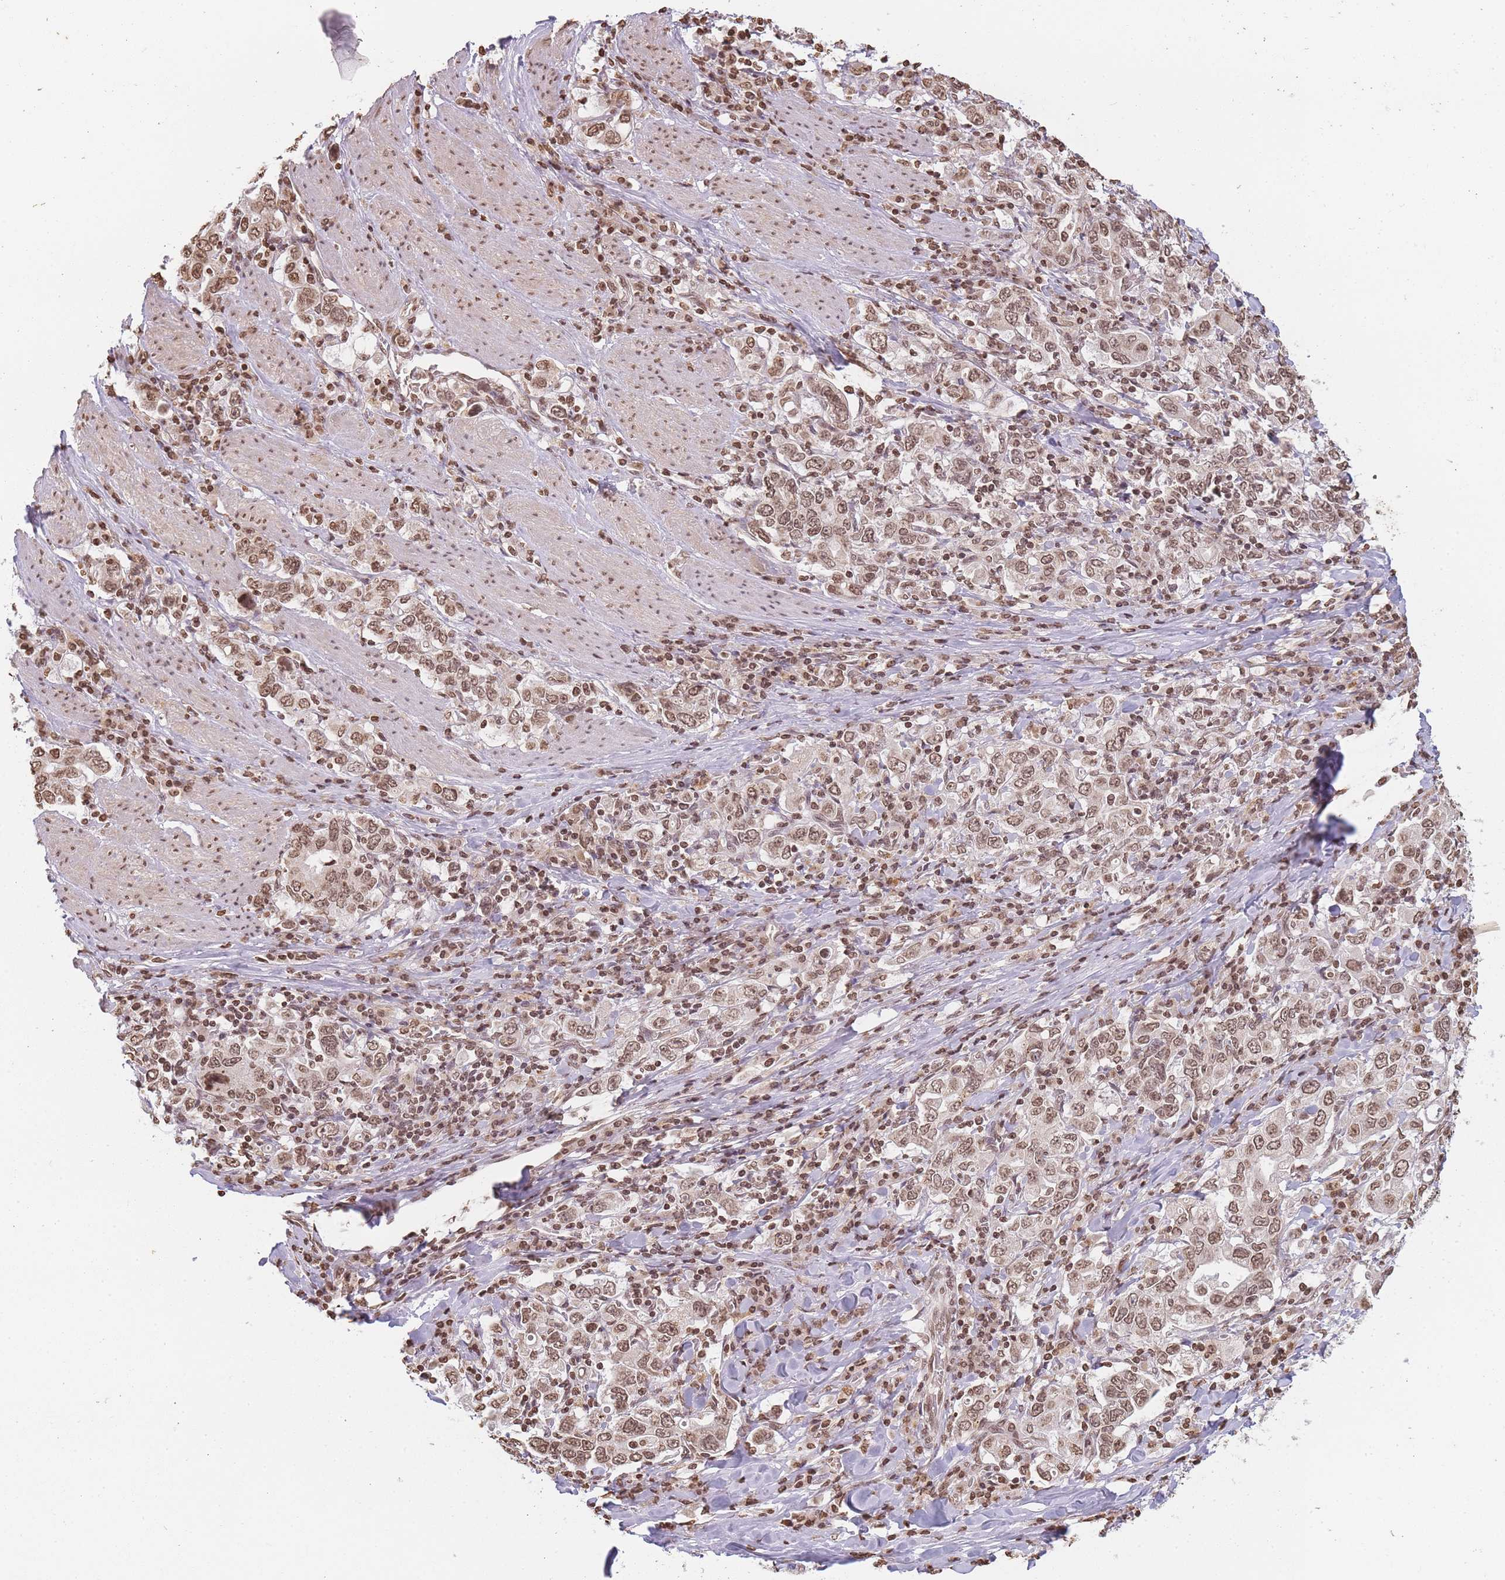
{"staining": {"intensity": "moderate", "quantity": ">75%", "location": "nuclear"}, "tissue": "stomach cancer", "cell_type": "Tumor cells", "image_type": "cancer", "snomed": [{"axis": "morphology", "description": "Adenocarcinoma, NOS"}, {"axis": "topography", "description": "Stomach, upper"}], "caption": "Stomach adenocarcinoma stained for a protein displays moderate nuclear positivity in tumor cells.", "gene": "WWTR1", "patient": {"sex": "male", "age": 62}}